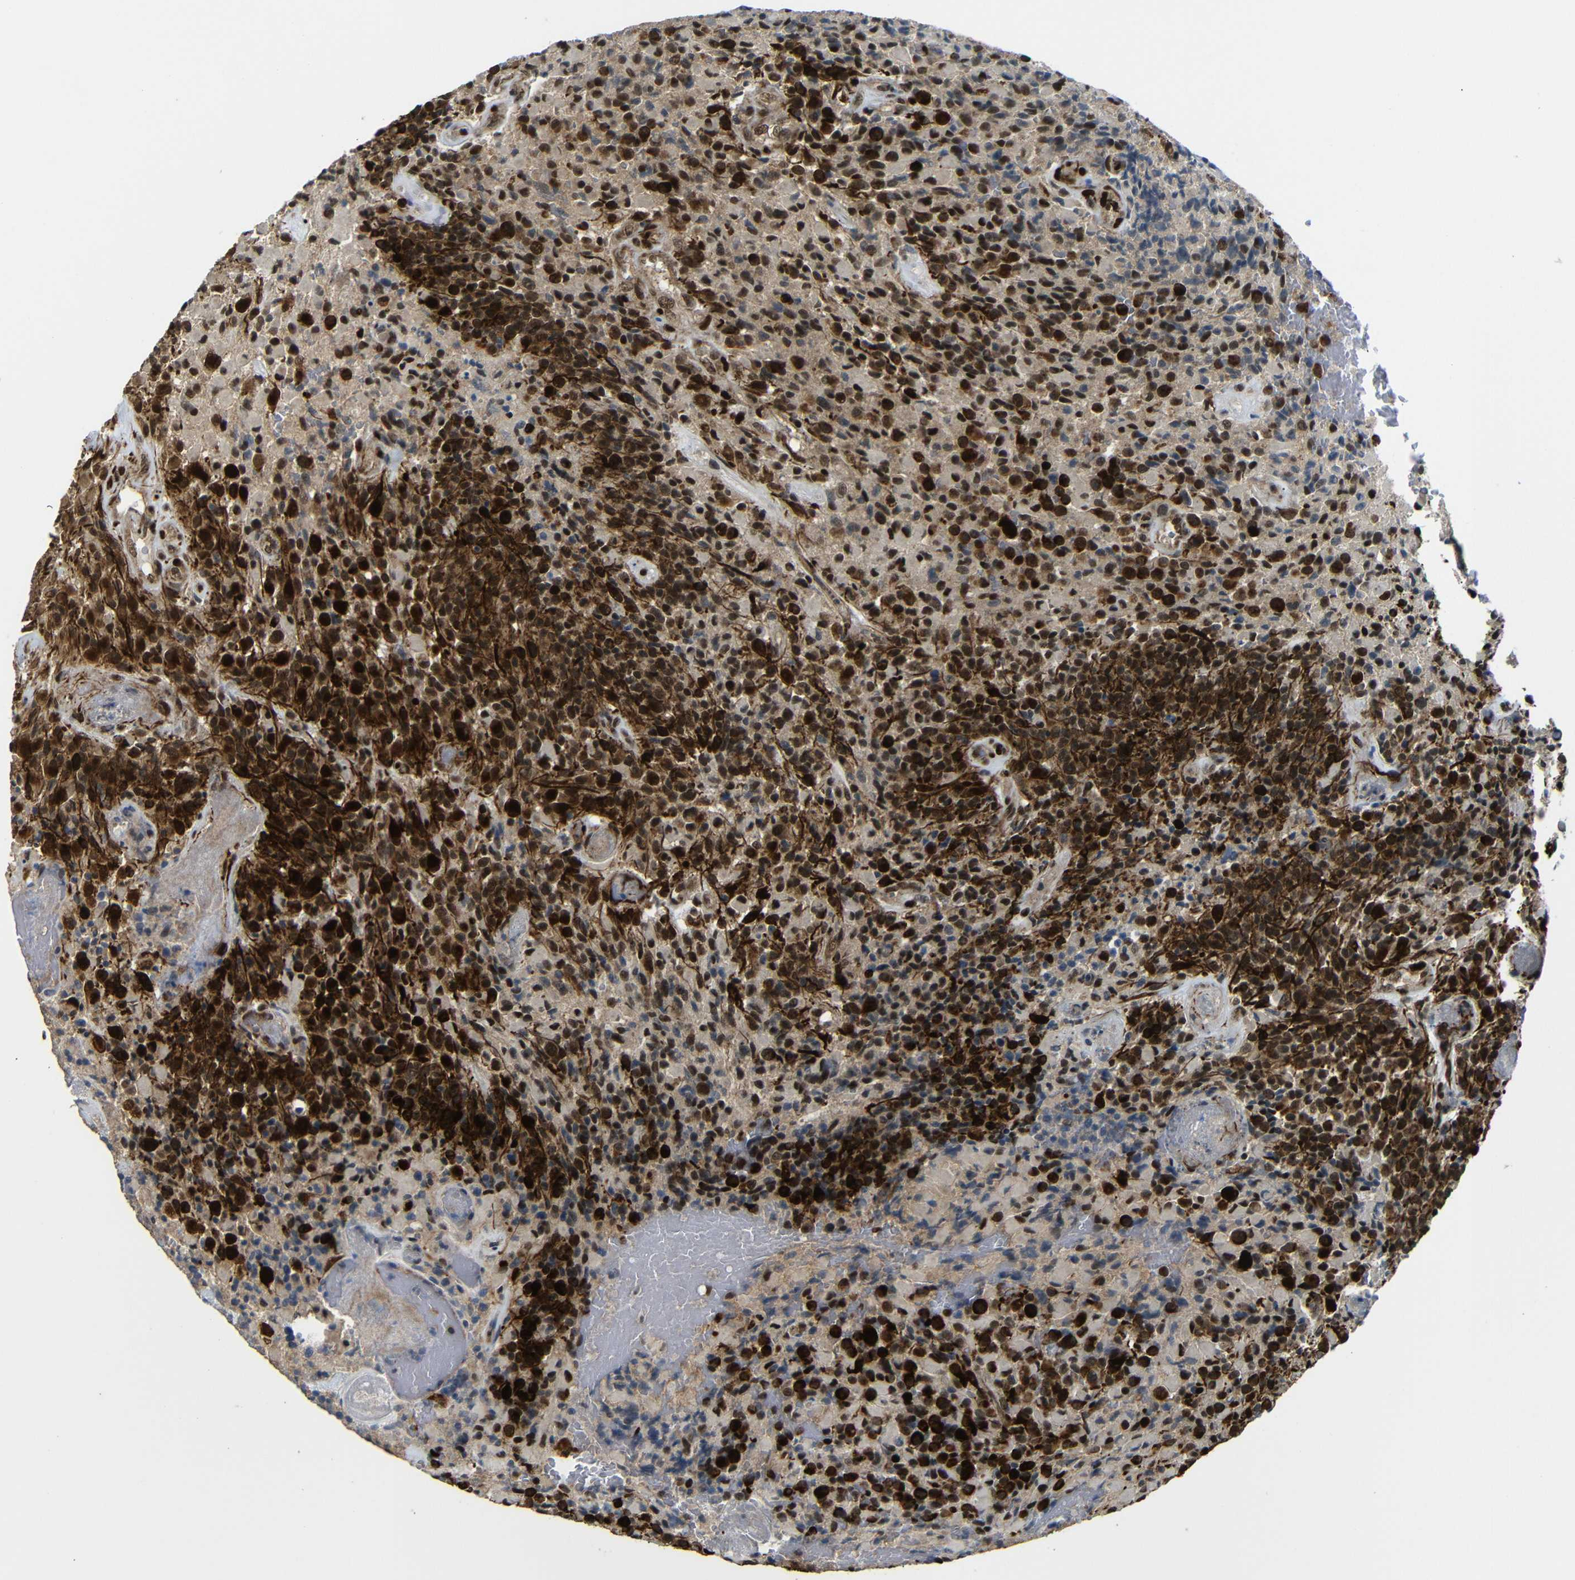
{"staining": {"intensity": "strong", "quantity": ">75%", "location": "cytoplasmic/membranous,nuclear"}, "tissue": "glioma", "cell_type": "Tumor cells", "image_type": "cancer", "snomed": [{"axis": "morphology", "description": "Glioma, malignant, High grade"}, {"axis": "topography", "description": "Brain"}], "caption": "Malignant glioma (high-grade) stained with a brown dye exhibits strong cytoplasmic/membranous and nuclear positive positivity in approximately >75% of tumor cells.", "gene": "TBX2", "patient": {"sex": "male", "age": 71}}